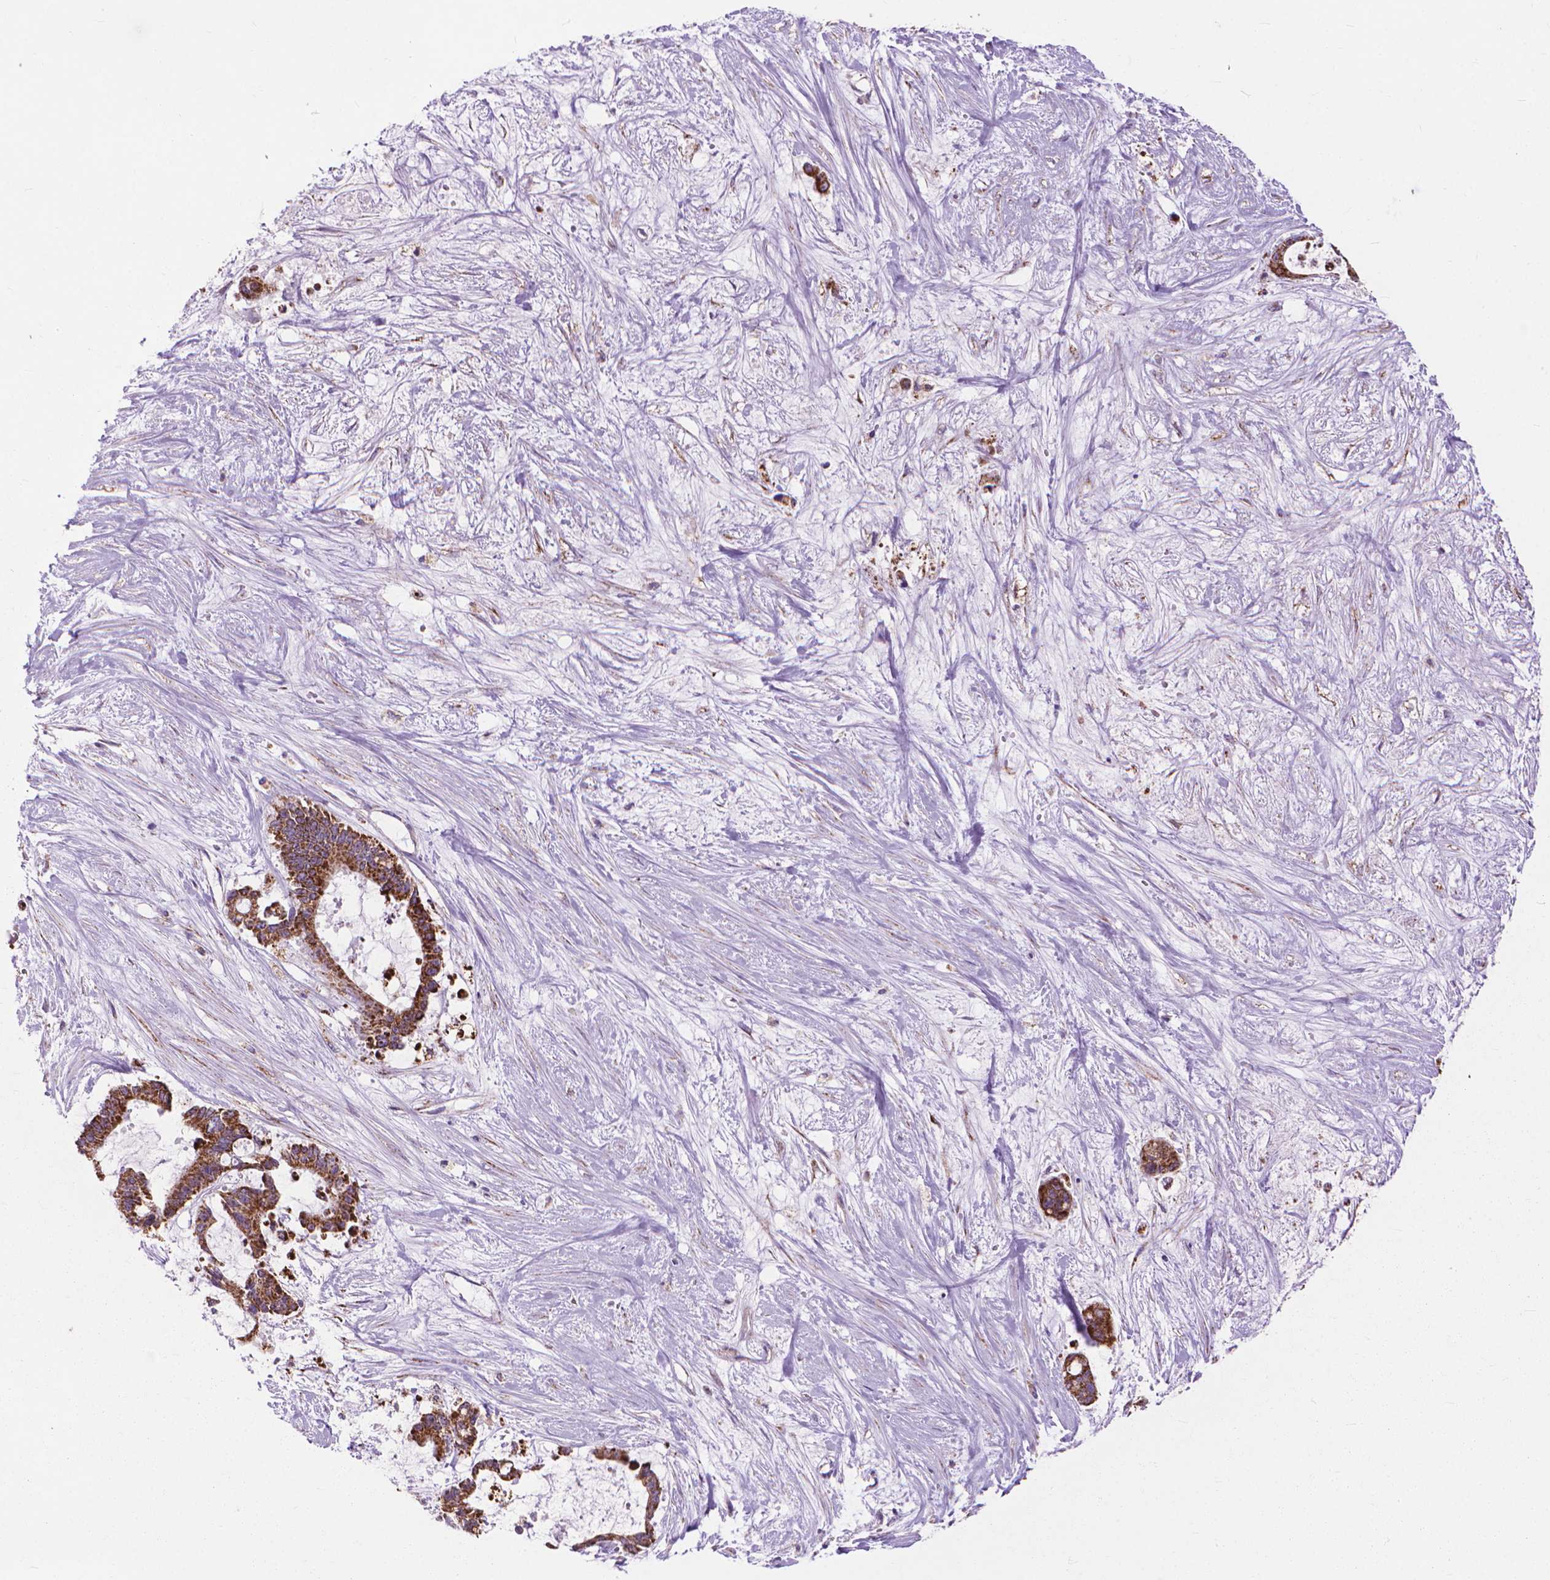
{"staining": {"intensity": "strong", "quantity": ">75%", "location": "cytoplasmic/membranous"}, "tissue": "liver cancer", "cell_type": "Tumor cells", "image_type": "cancer", "snomed": [{"axis": "morphology", "description": "Normal tissue, NOS"}, {"axis": "morphology", "description": "Cholangiocarcinoma"}, {"axis": "topography", "description": "Liver"}, {"axis": "topography", "description": "Peripheral nerve tissue"}], "caption": "A brown stain labels strong cytoplasmic/membranous expression of a protein in human liver cholangiocarcinoma tumor cells.", "gene": "VDAC1", "patient": {"sex": "female", "age": 73}}